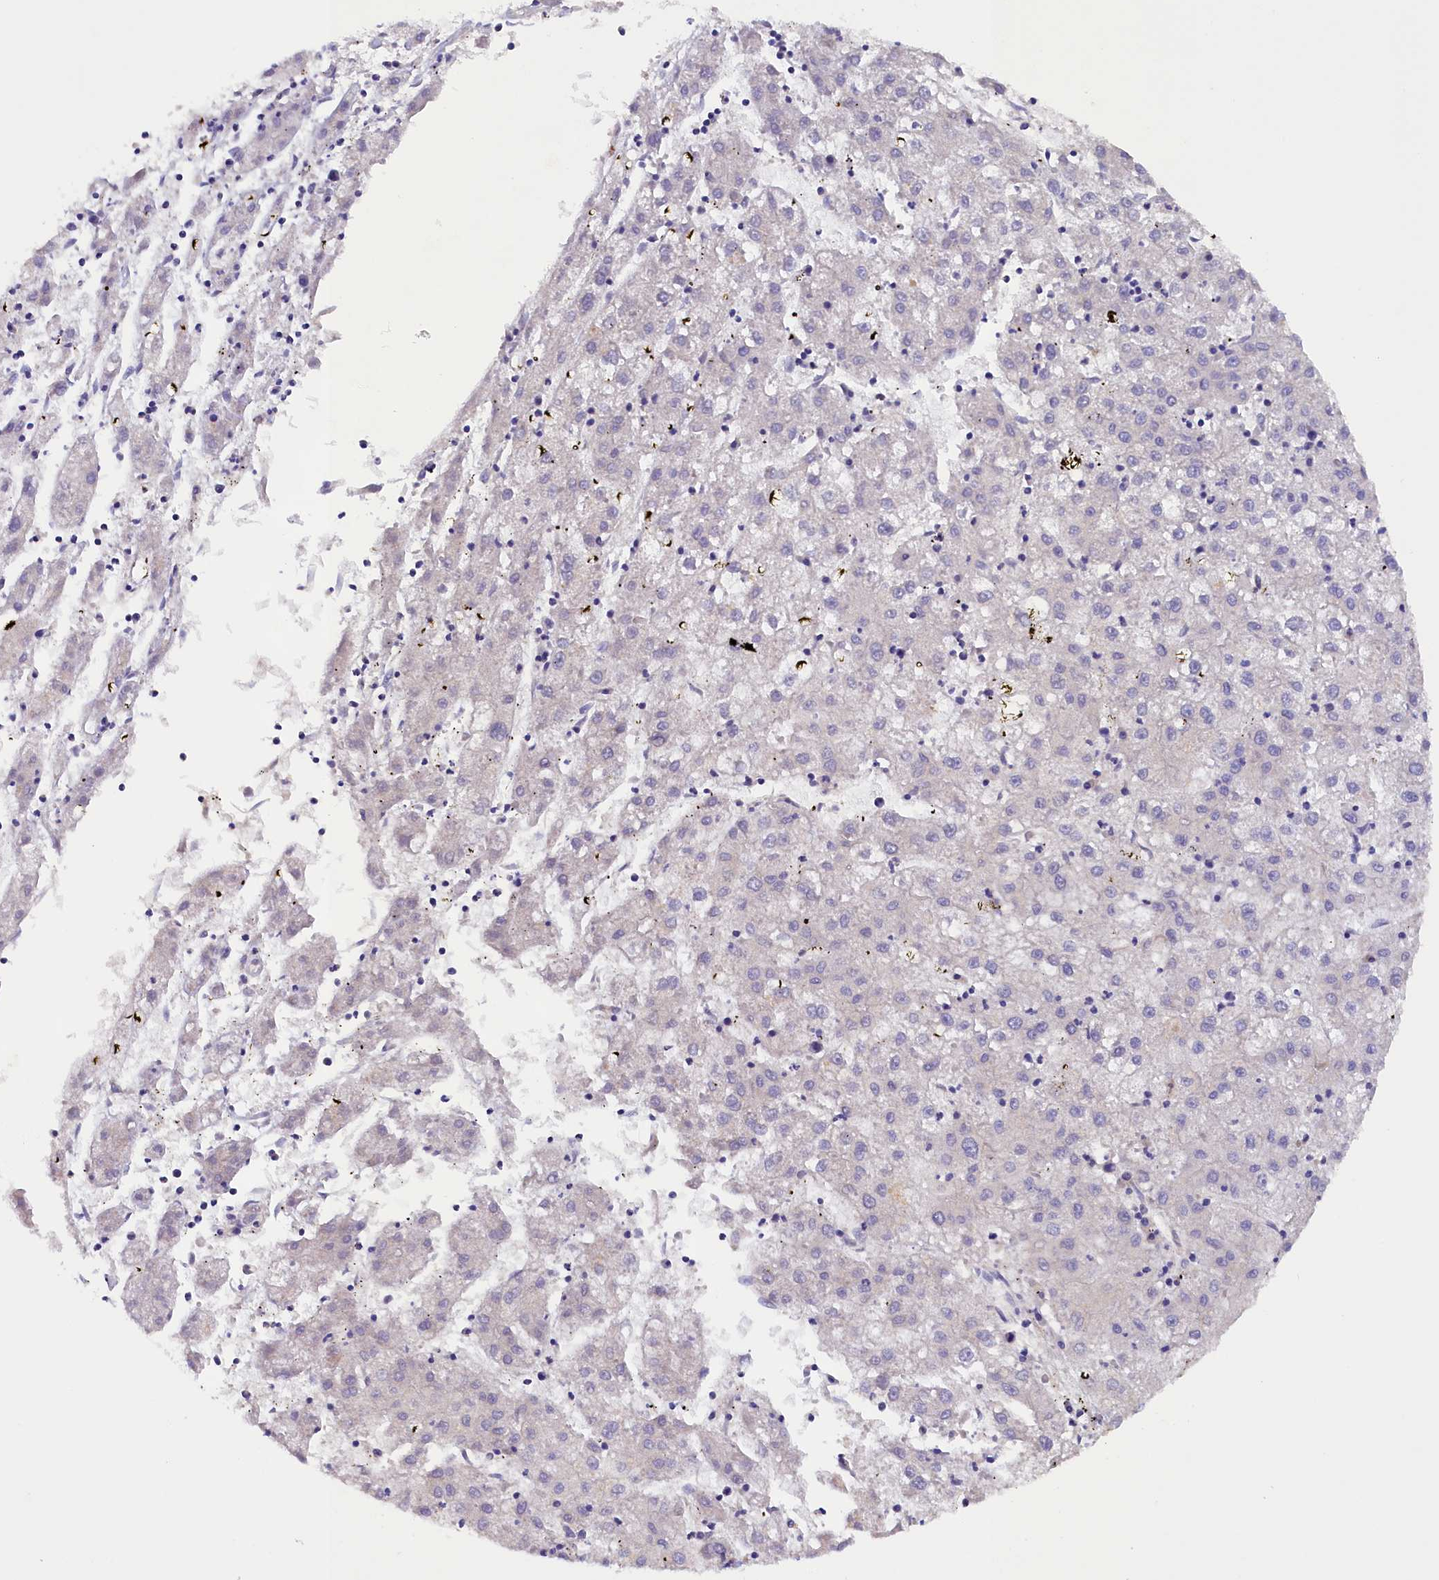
{"staining": {"intensity": "negative", "quantity": "none", "location": "none"}, "tissue": "liver cancer", "cell_type": "Tumor cells", "image_type": "cancer", "snomed": [{"axis": "morphology", "description": "Carcinoma, Hepatocellular, NOS"}, {"axis": "topography", "description": "Liver"}], "caption": "This is a photomicrograph of IHC staining of hepatocellular carcinoma (liver), which shows no staining in tumor cells.", "gene": "ARRDC4", "patient": {"sex": "male", "age": 72}}